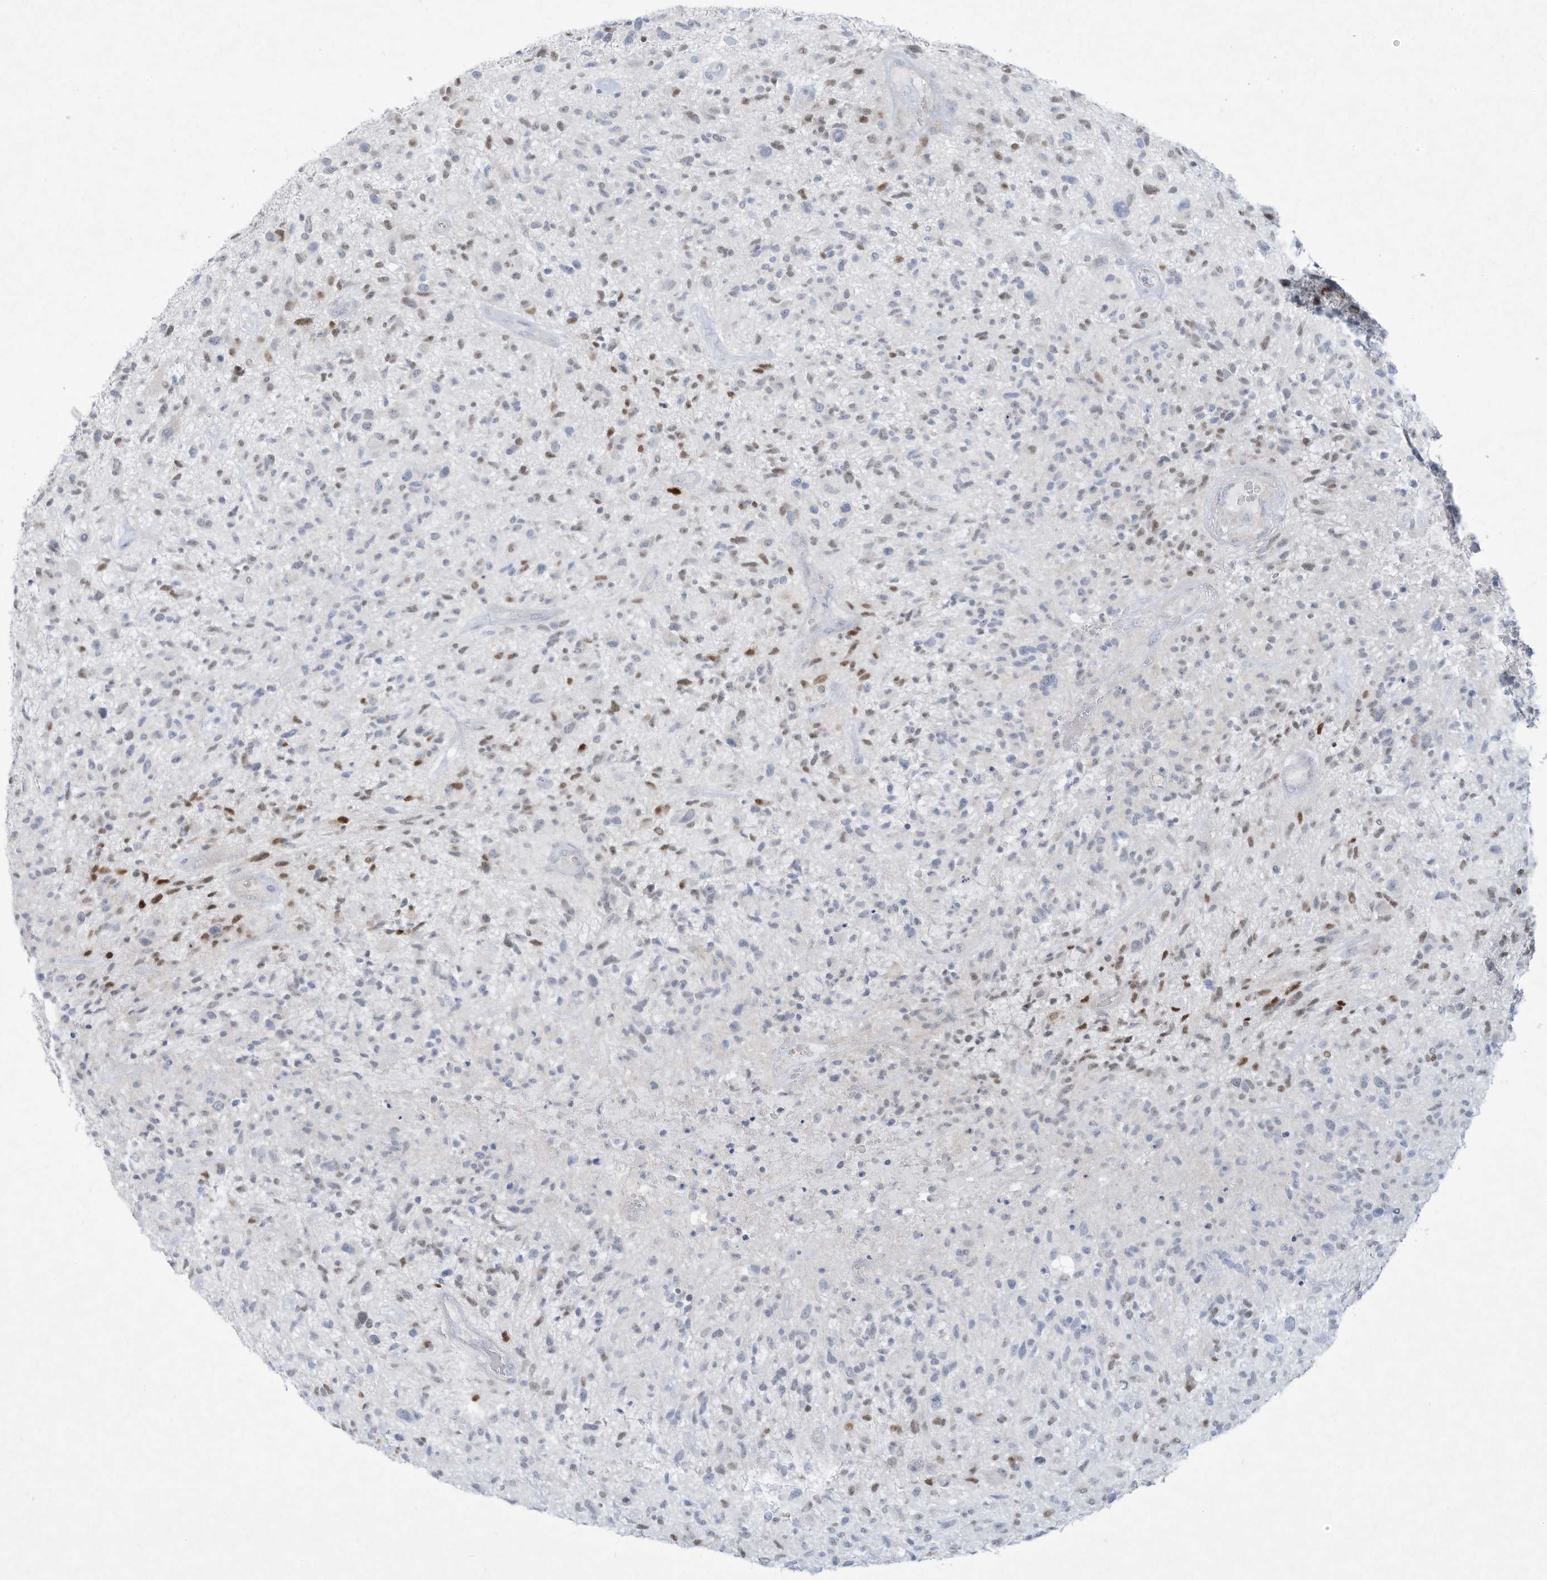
{"staining": {"intensity": "moderate", "quantity": "<25%", "location": "nuclear"}, "tissue": "glioma", "cell_type": "Tumor cells", "image_type": "cancer", "snomed": [{"axis": "morphology", "description": "Glioma, malignant, High grade"}, {"axis": "topography", "description": "Brain"}], "caption": "Tumor cells exhibit low levels of moderate nuclear positivity in approximately <25% of cells in human glioma. (DAB (3,3'-diaminobenzidine) IHC with brightfield microscopy, high magnification).", "gene": "PAX6", "patient": {"sex": "male", "age": 47}}